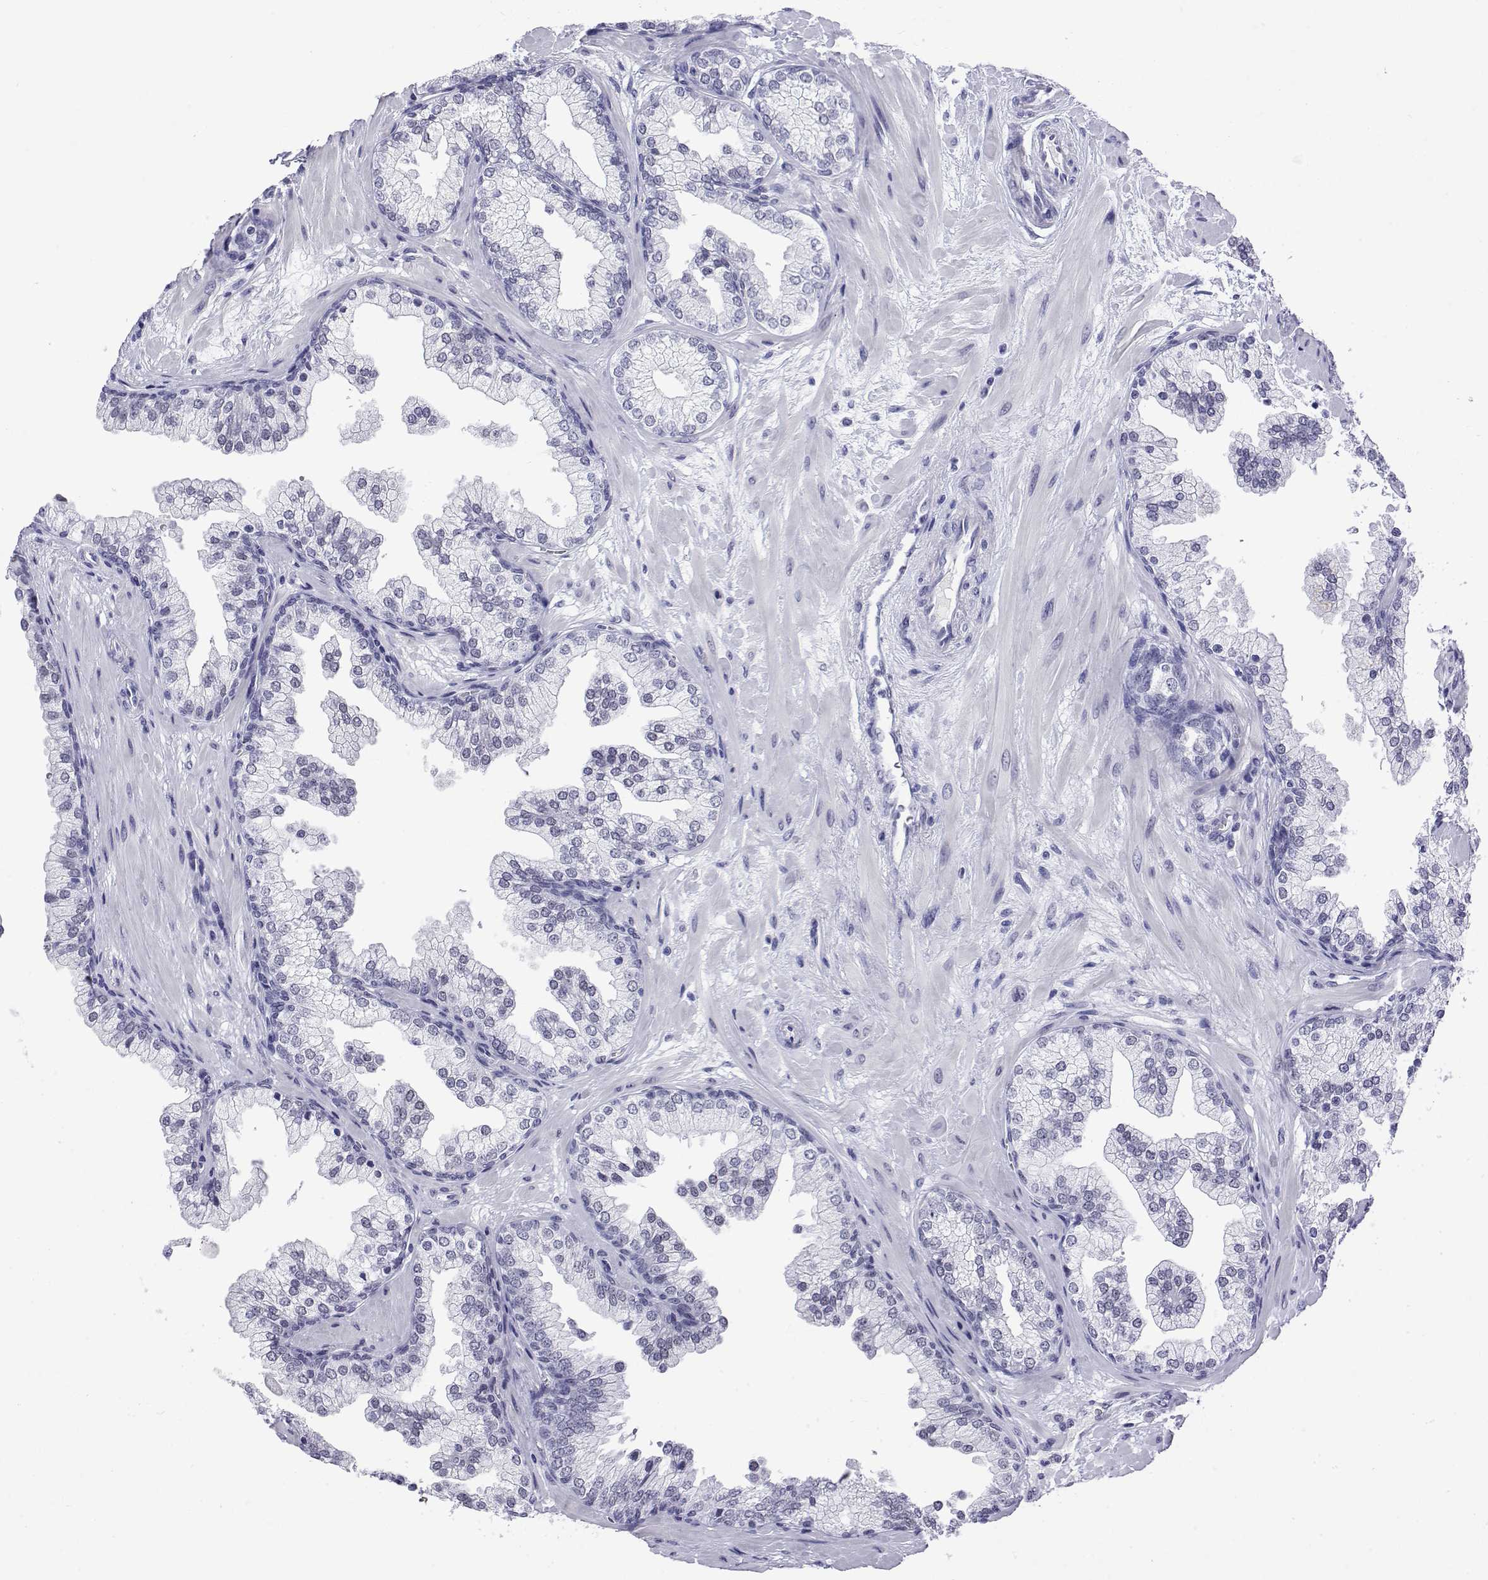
{"staining": {"intensity": "negative", "quantity": "none", "location": "none"}, "tissue": "prostate", "cell_type": "Glandular cells", "image_type": "normal", "snomed": [{"axis": "morphology", "description": "Normal tissue, NOS"}, {"axis": "topography", "description": "Prostate"}, {"axis": "topography", "description": "Peripheral nerve tissue"}], "caption": "Immunohistochemistry of benign prostate exhibits no positivity in glandular cells.", "gene": "POLDIP3", "patient": {"sex": "male", "age": 61}}